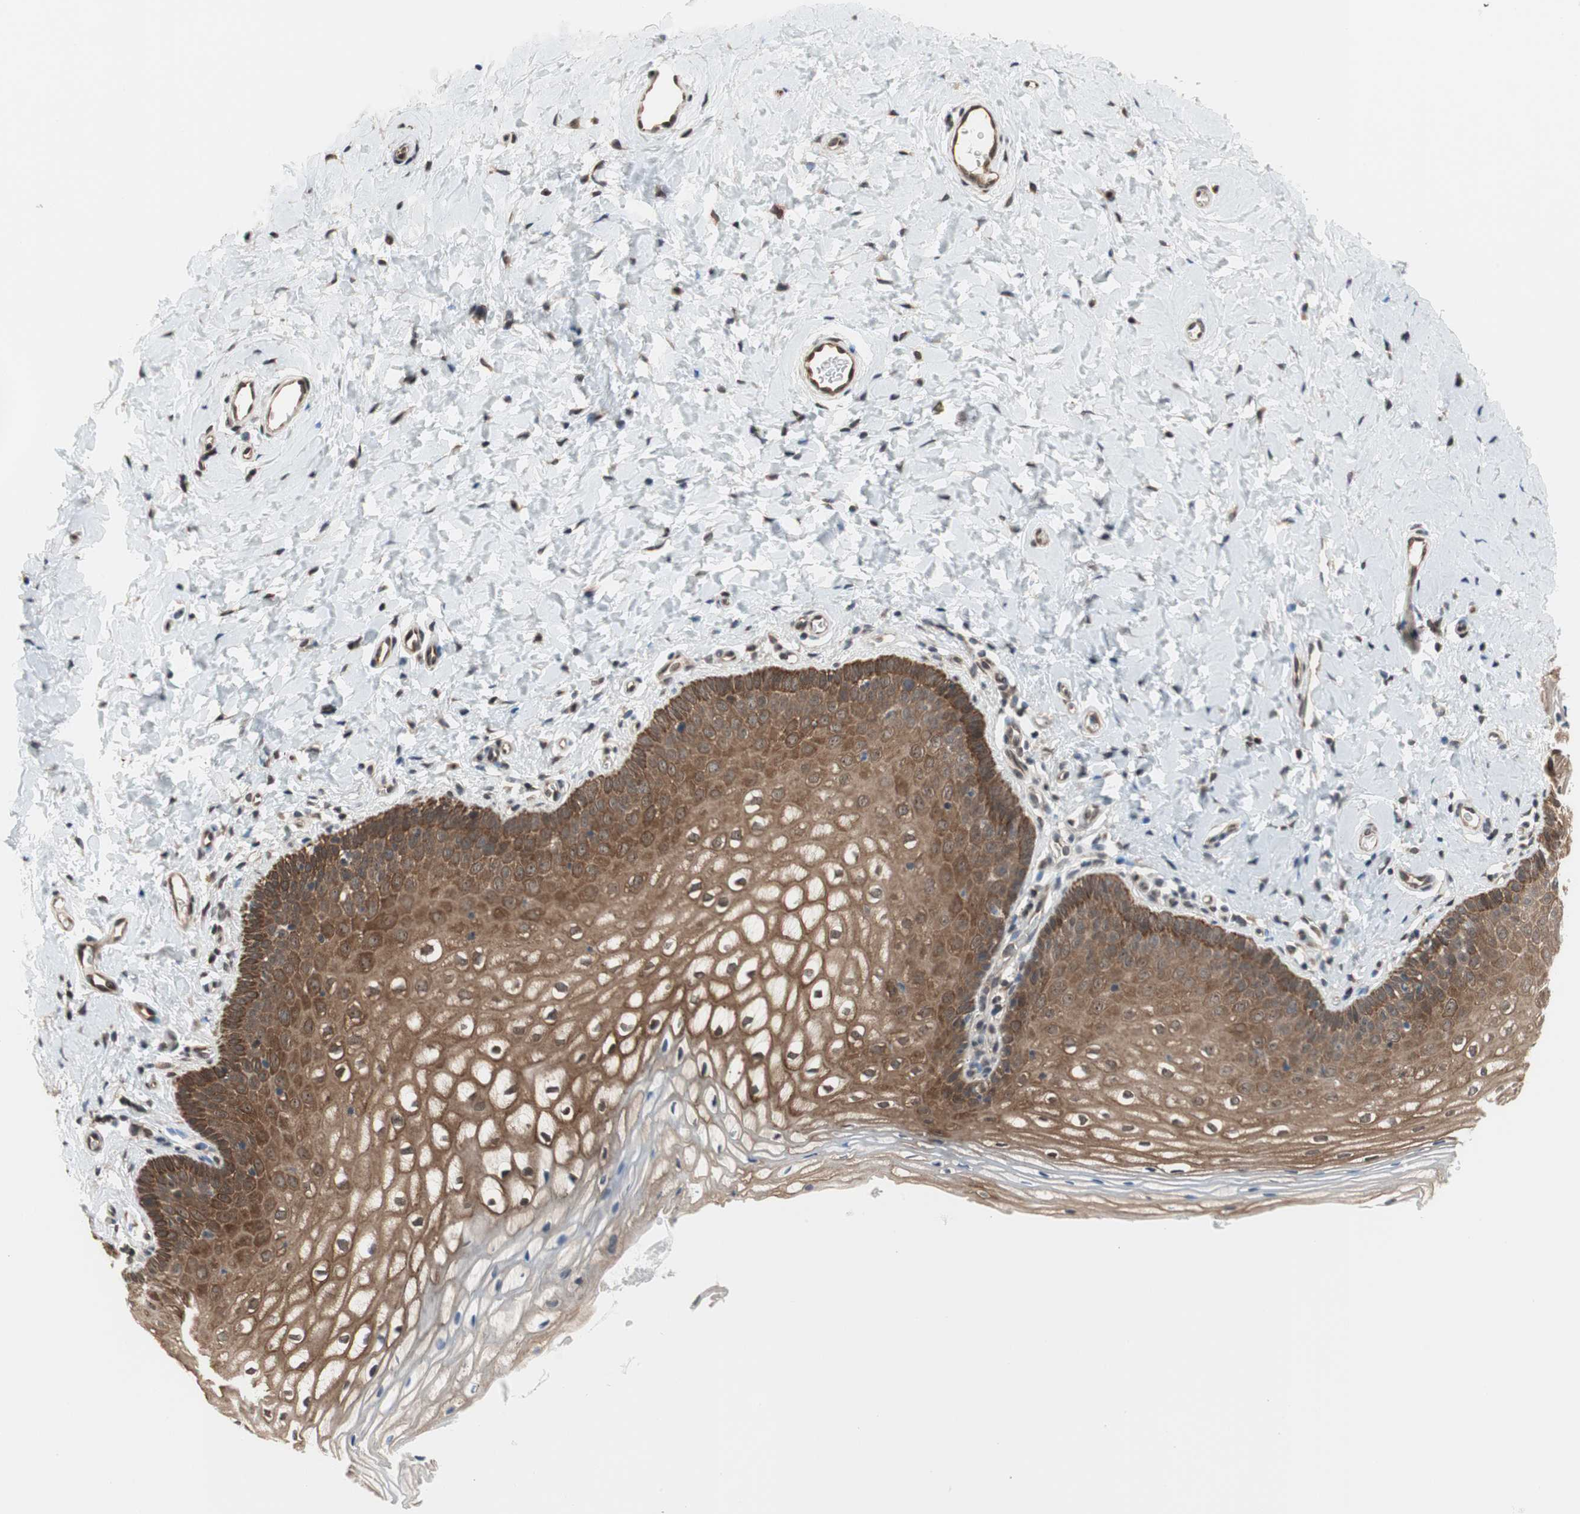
{"staining": {"intensity": "moderate", "quantity": ">75%", "location": "cytoplasmic/membranous"}, "tissue": "vagina", "cell_type": "Squamous epithelial cells", "image_type": "normal", "snomed": [{"axis": "morphology", "description": "Normal tissue, NOS"}, {"axis": "topography", "description": "Vagina"}], "caption": "Benign vagina reveals moderate cytoplasmic/membranous expression in approximately >75% of squamous epithelial cells, visualized by immunohistochemistry. The staining was performed using DAB, with brown indicating positive protein expression. Nuclei are stained blue with hematoxylin.", "gene": "ZNF512B", "patient": {"sex": "female", "age": 55}}